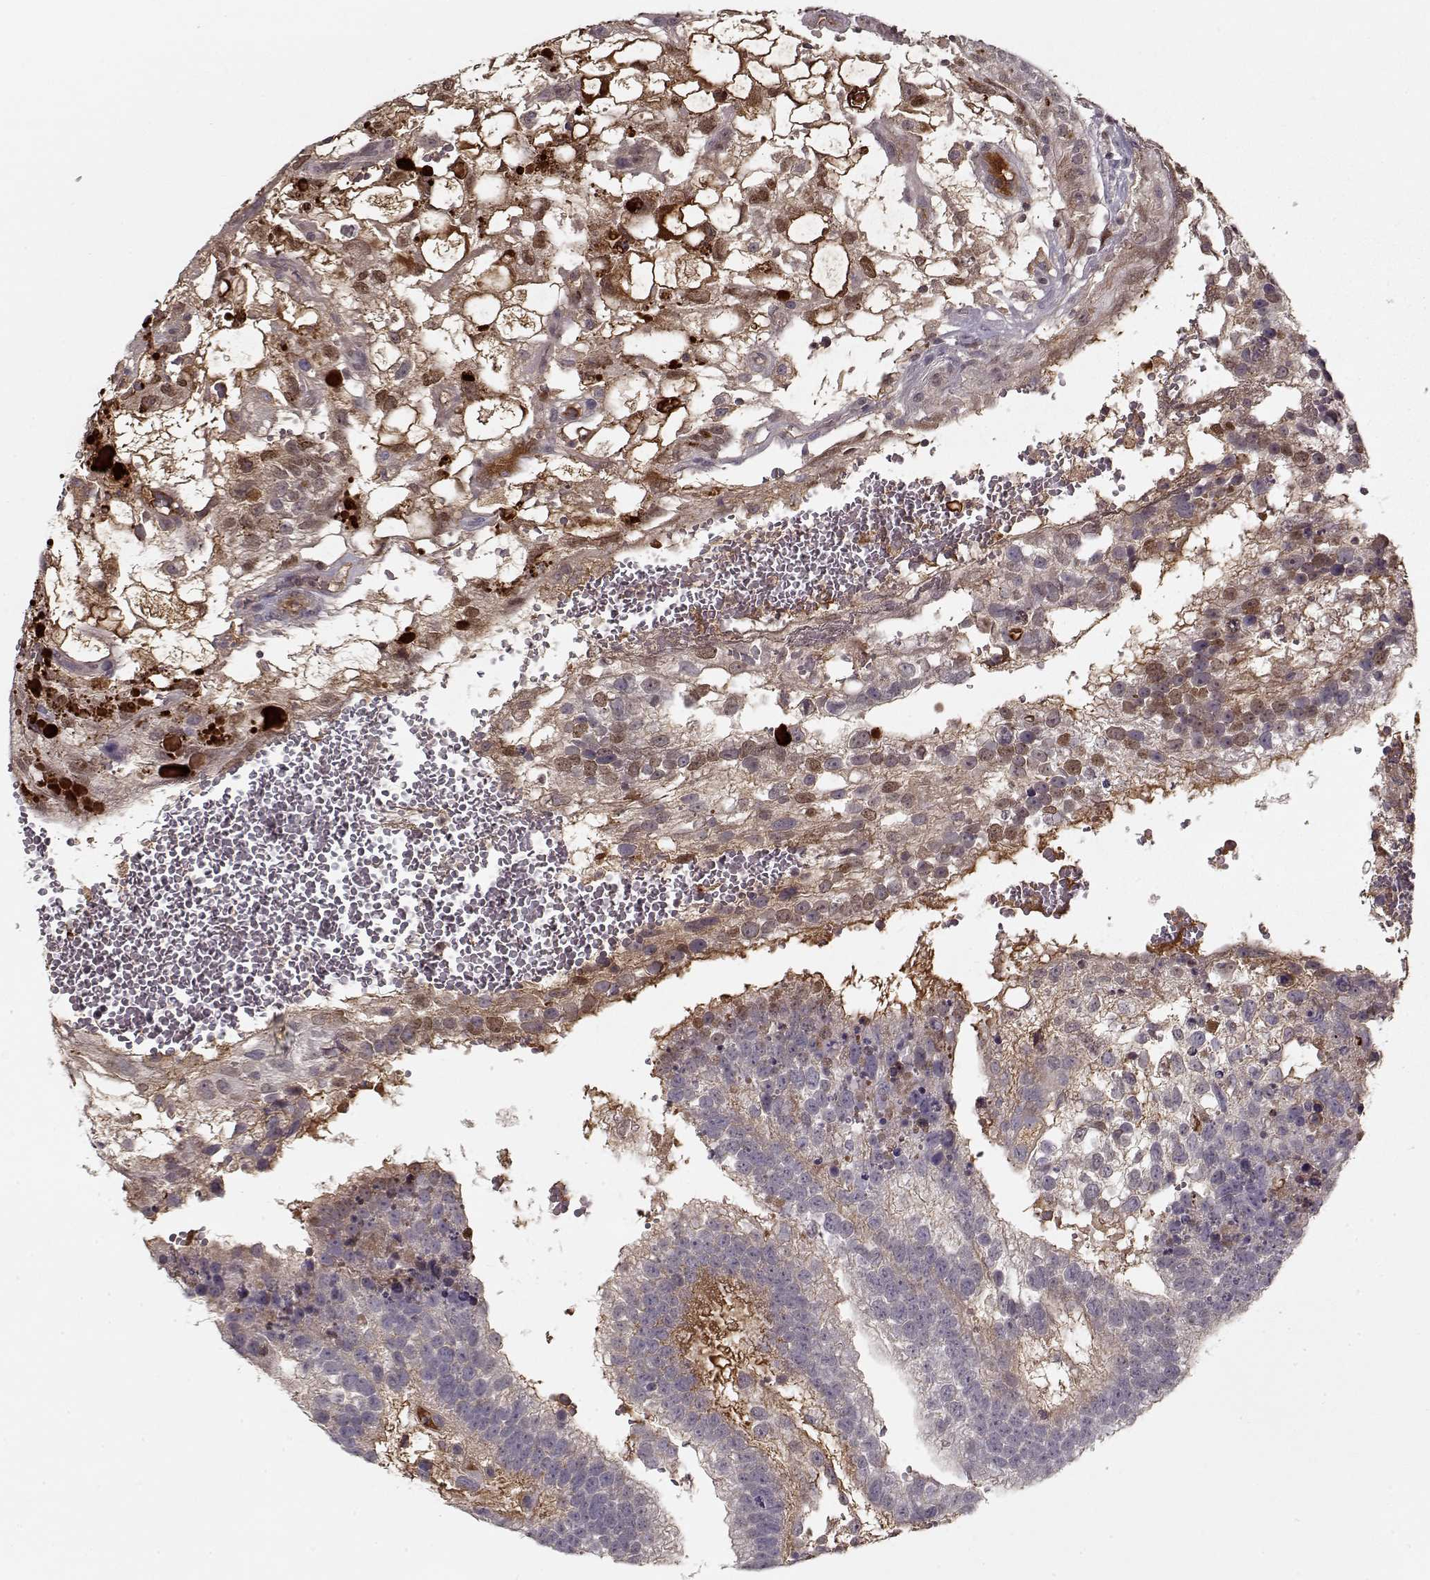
{"staining": {"intensity": "weak", "quantity": "25%-75%", "location": "cytoplasmic/membranous,nuclear"}, "tissue": "testis cancer", "cell_type": "Tumor cells", "image_type": "cancer", "snomed": [{"axis": "morphology", "description": "Normal tissue, NOS"}, {"axis": "morphology", "description": "Carcinoma, Embryonal, NOS"}, {"axis": "topography", "description": "Testis"}, {"axis": "topography", "description": "Epididymis"}], "caption": "Testis cancer (embryonal carcinoma) tissue exhibits weak cytoplasmic/membranous and nuclear expression in about 25%-75% of tumor cells", "gene": "AFM", "patient": {"sex": "male", "age": 32}}